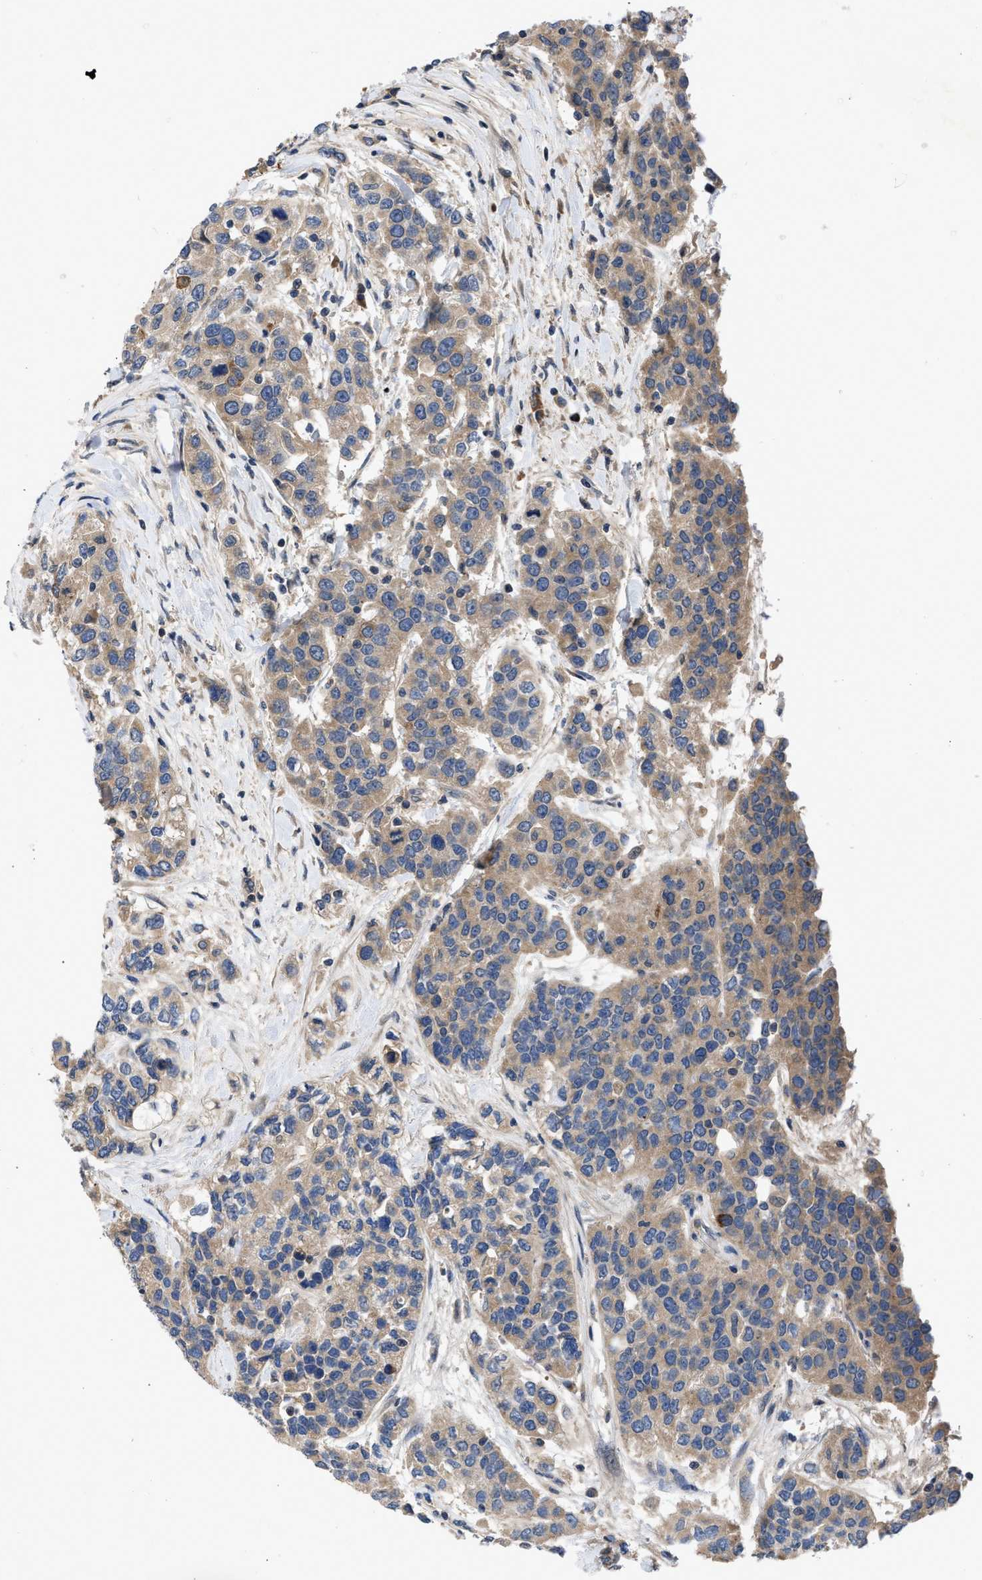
{"staining": {"intensity": "moderate", "quantity": ">75%", "location": "cytoplasmic/membranous"}, "tissue": "urothelial cancer", "cell_type": "Tumor cells", "image_type": "cancer", "snomed": [{"axis": "morphology", "description": "Urothelial carcinoma, High grade"}, {"axis": "topography", "description": "Urinary bladder"}], "caption": "Brown immunohistochemical staining in urothelial carcinoma (high-grade) reveals moderate cytoplasmic/membranous positivity in about >75% of tumor cells. Immunohistochemistry (ihc) stains the protein in brown and the nuclei are stained blue.", "gene": "VPS4A", "patient": {"sex": "female", "age": 80}}